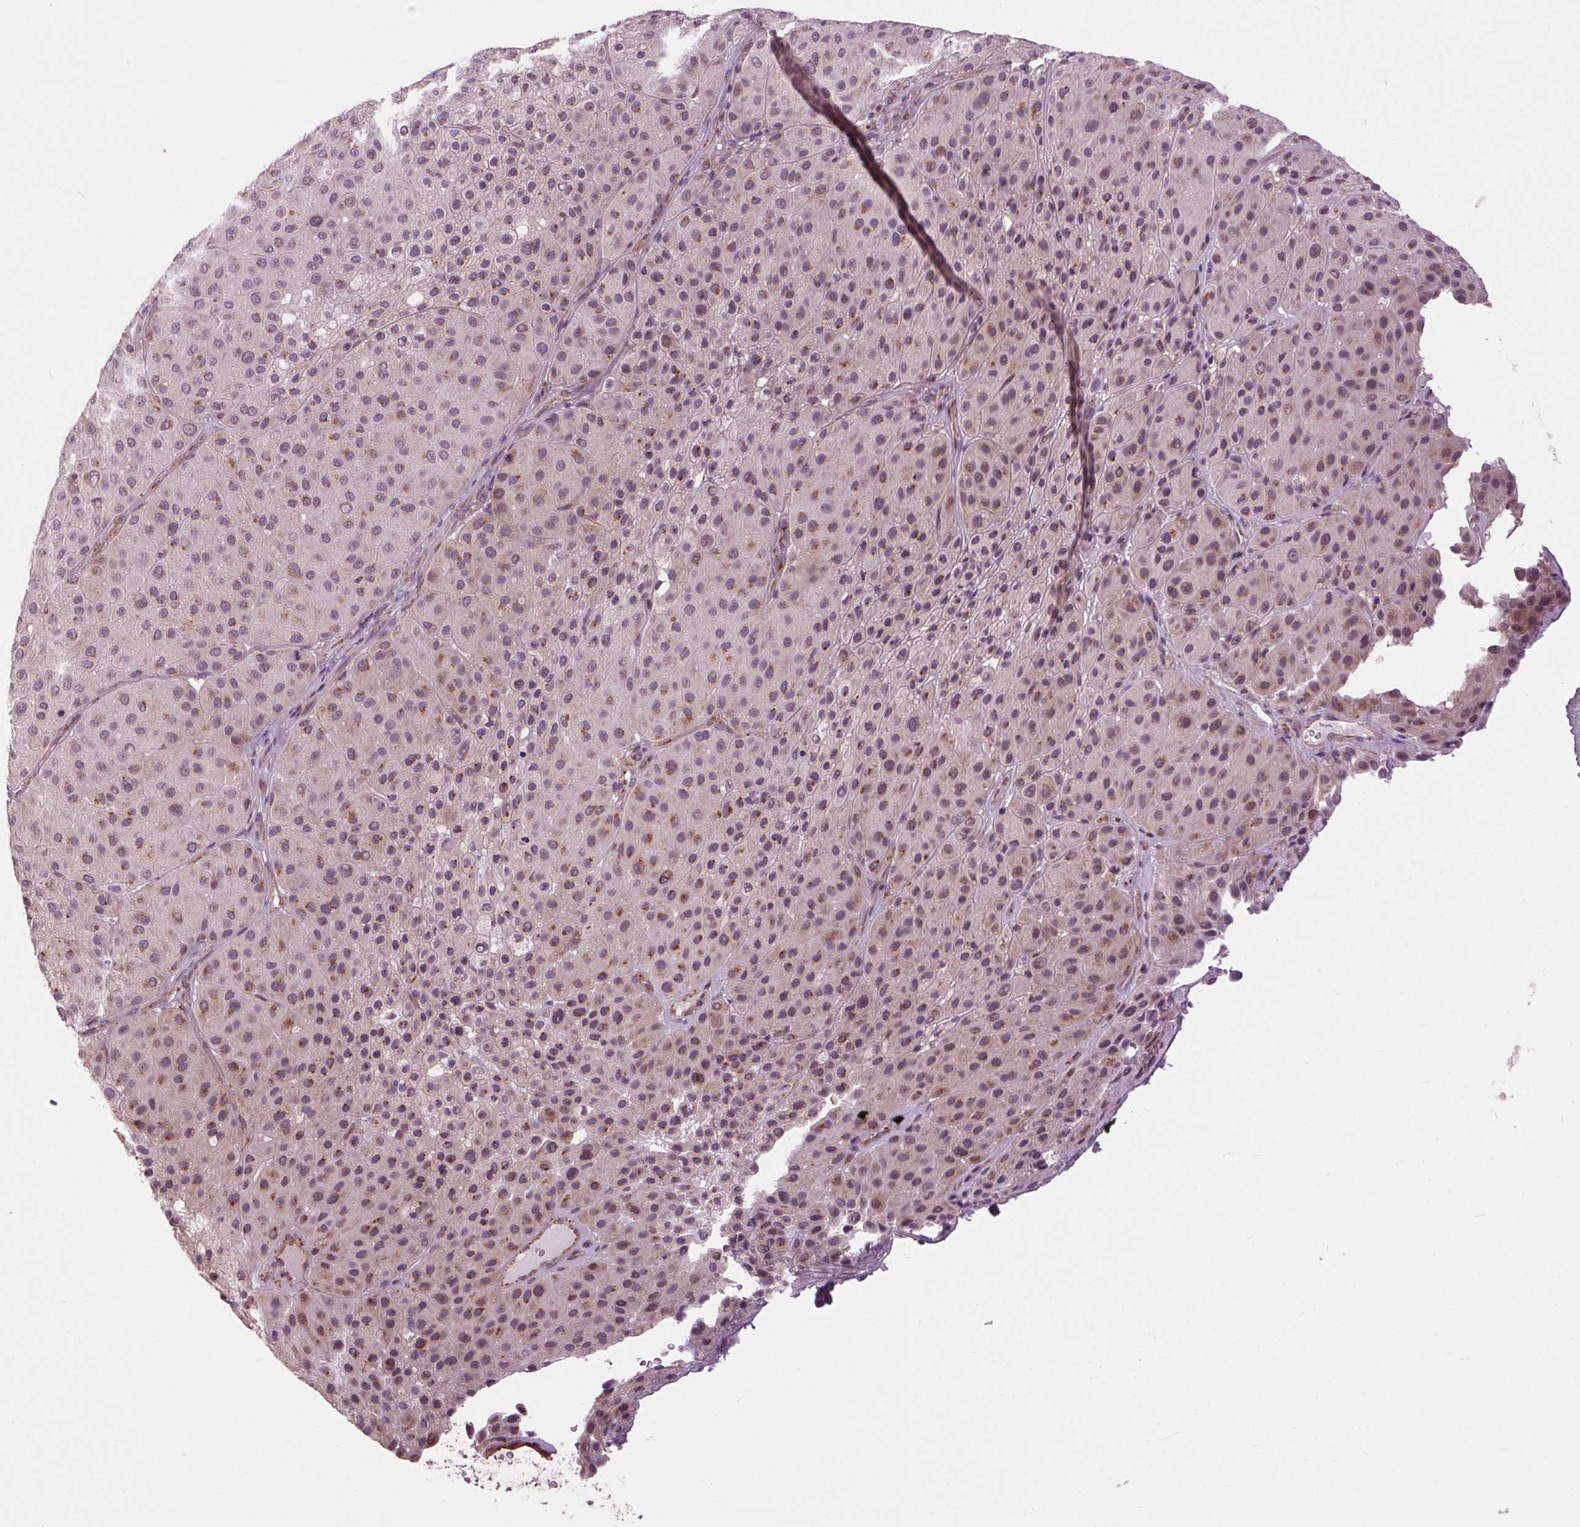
{"staining": {"intensity": "weak", "quantity": "25%-75%", "location": "cytoplasmic/membranous"}, "tissue": "melanoma", "cell_type": "Tumor cells", "image_type": "cancer", "snomed": [{"axis": "morphology", "description": "Malignant melanoma, Metastatic site"}, {"axis": "topography", "description": "Smooth muscle"}], "caption": "Melanoma tissue exhibits weak cytoplasmic/membranous staining in about 25%-75% of tumor cells, visualized by immunohistochemistry.", "gene": "BSDC1", "patient": {"sex": "male", "age": 41}}